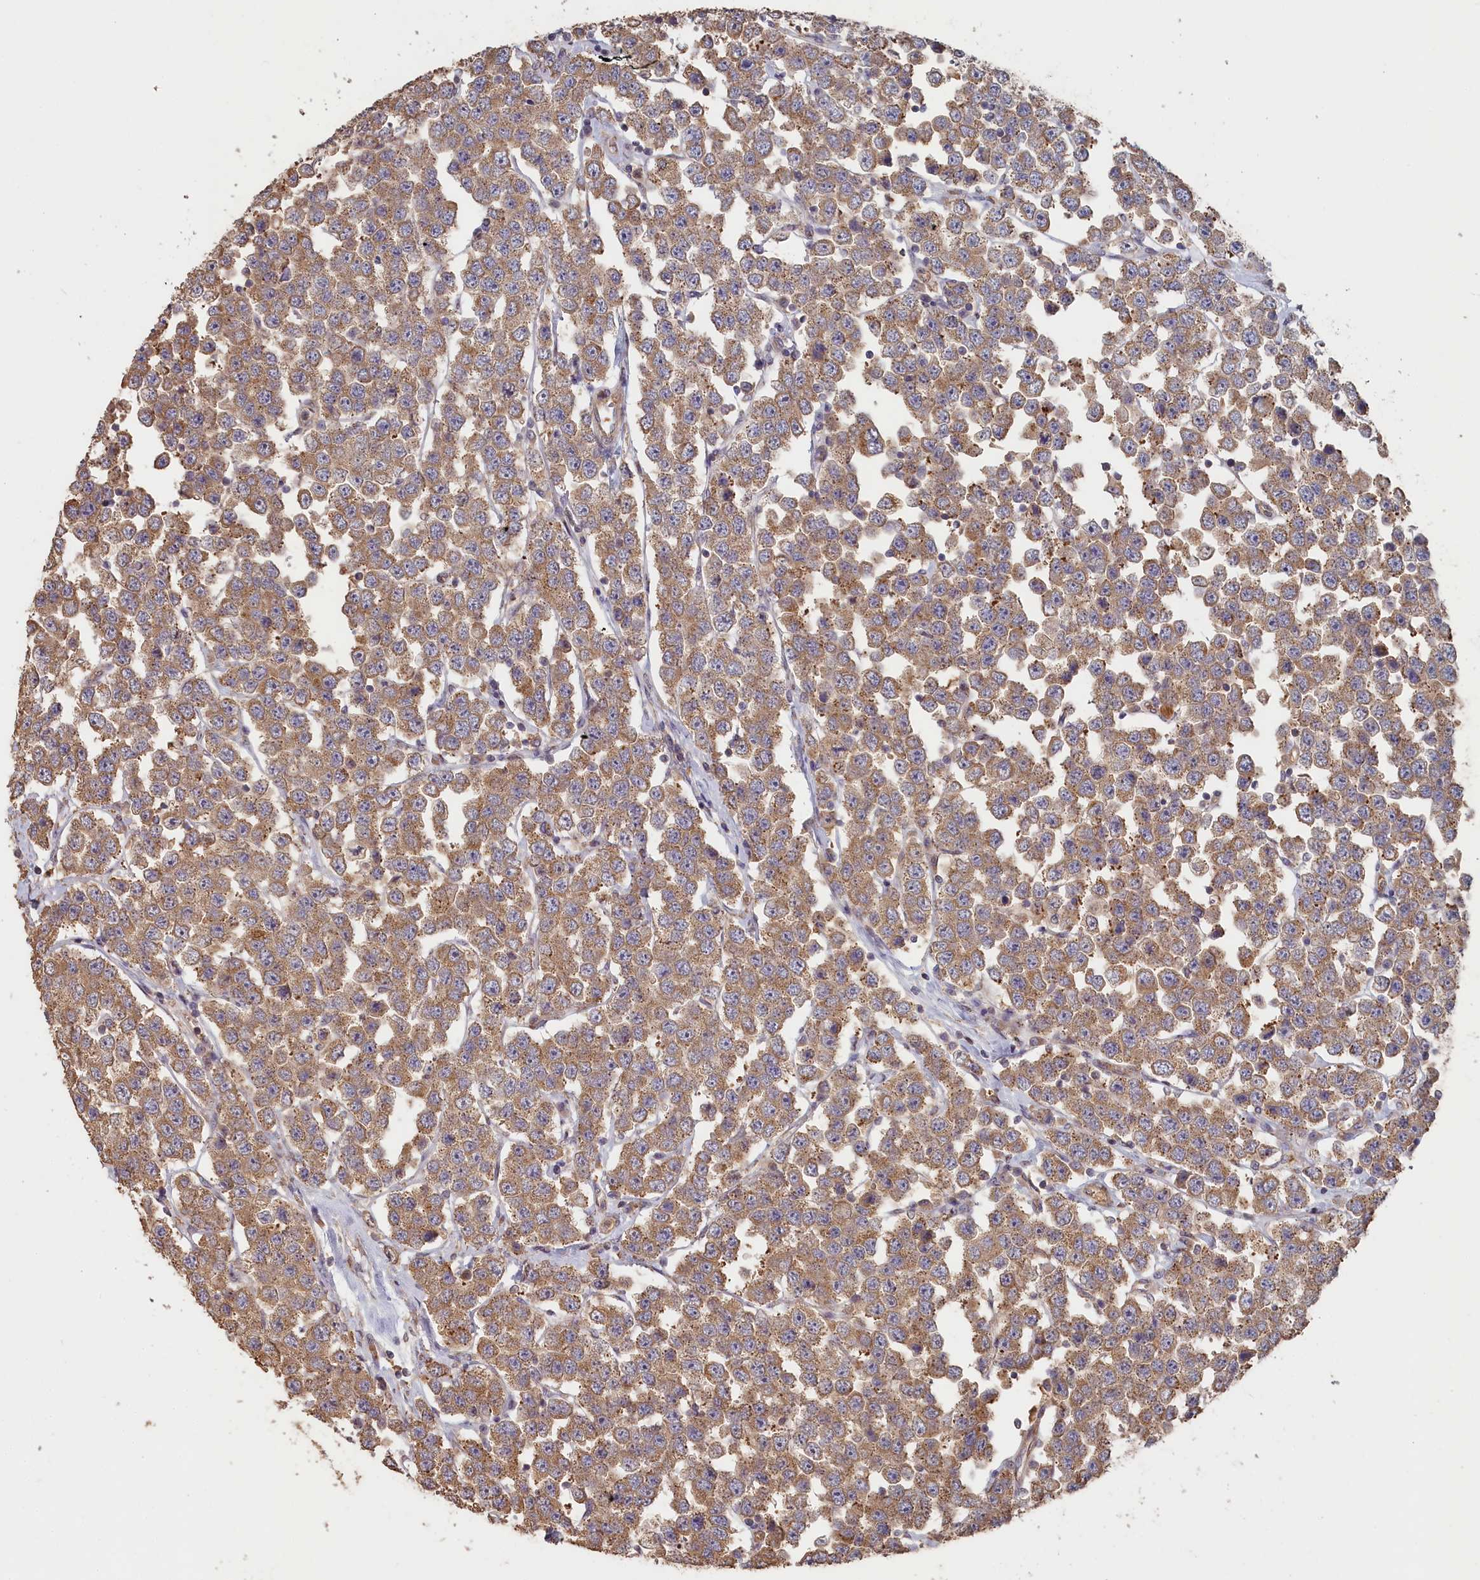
{"staining": {"intensity": "moderate", "quantity": ">75%", "location": "cytoplasmic/membranous"}, "tissue": "testis cancer", "cell_type": "Tumor cells", "image_type": "cancer", "snomed": [{"axis": "morphology", "description": "Seminoma, NOS"}, {"axis": "topography", "description": "Testis"}], "caption": "Tumor cells display medium levels of moderate cytoplasmic/membranous expression in about >75% of cells in human testis seminoma.", "gene": "STX16", "patient": {"sex": "male", "age": 28}}